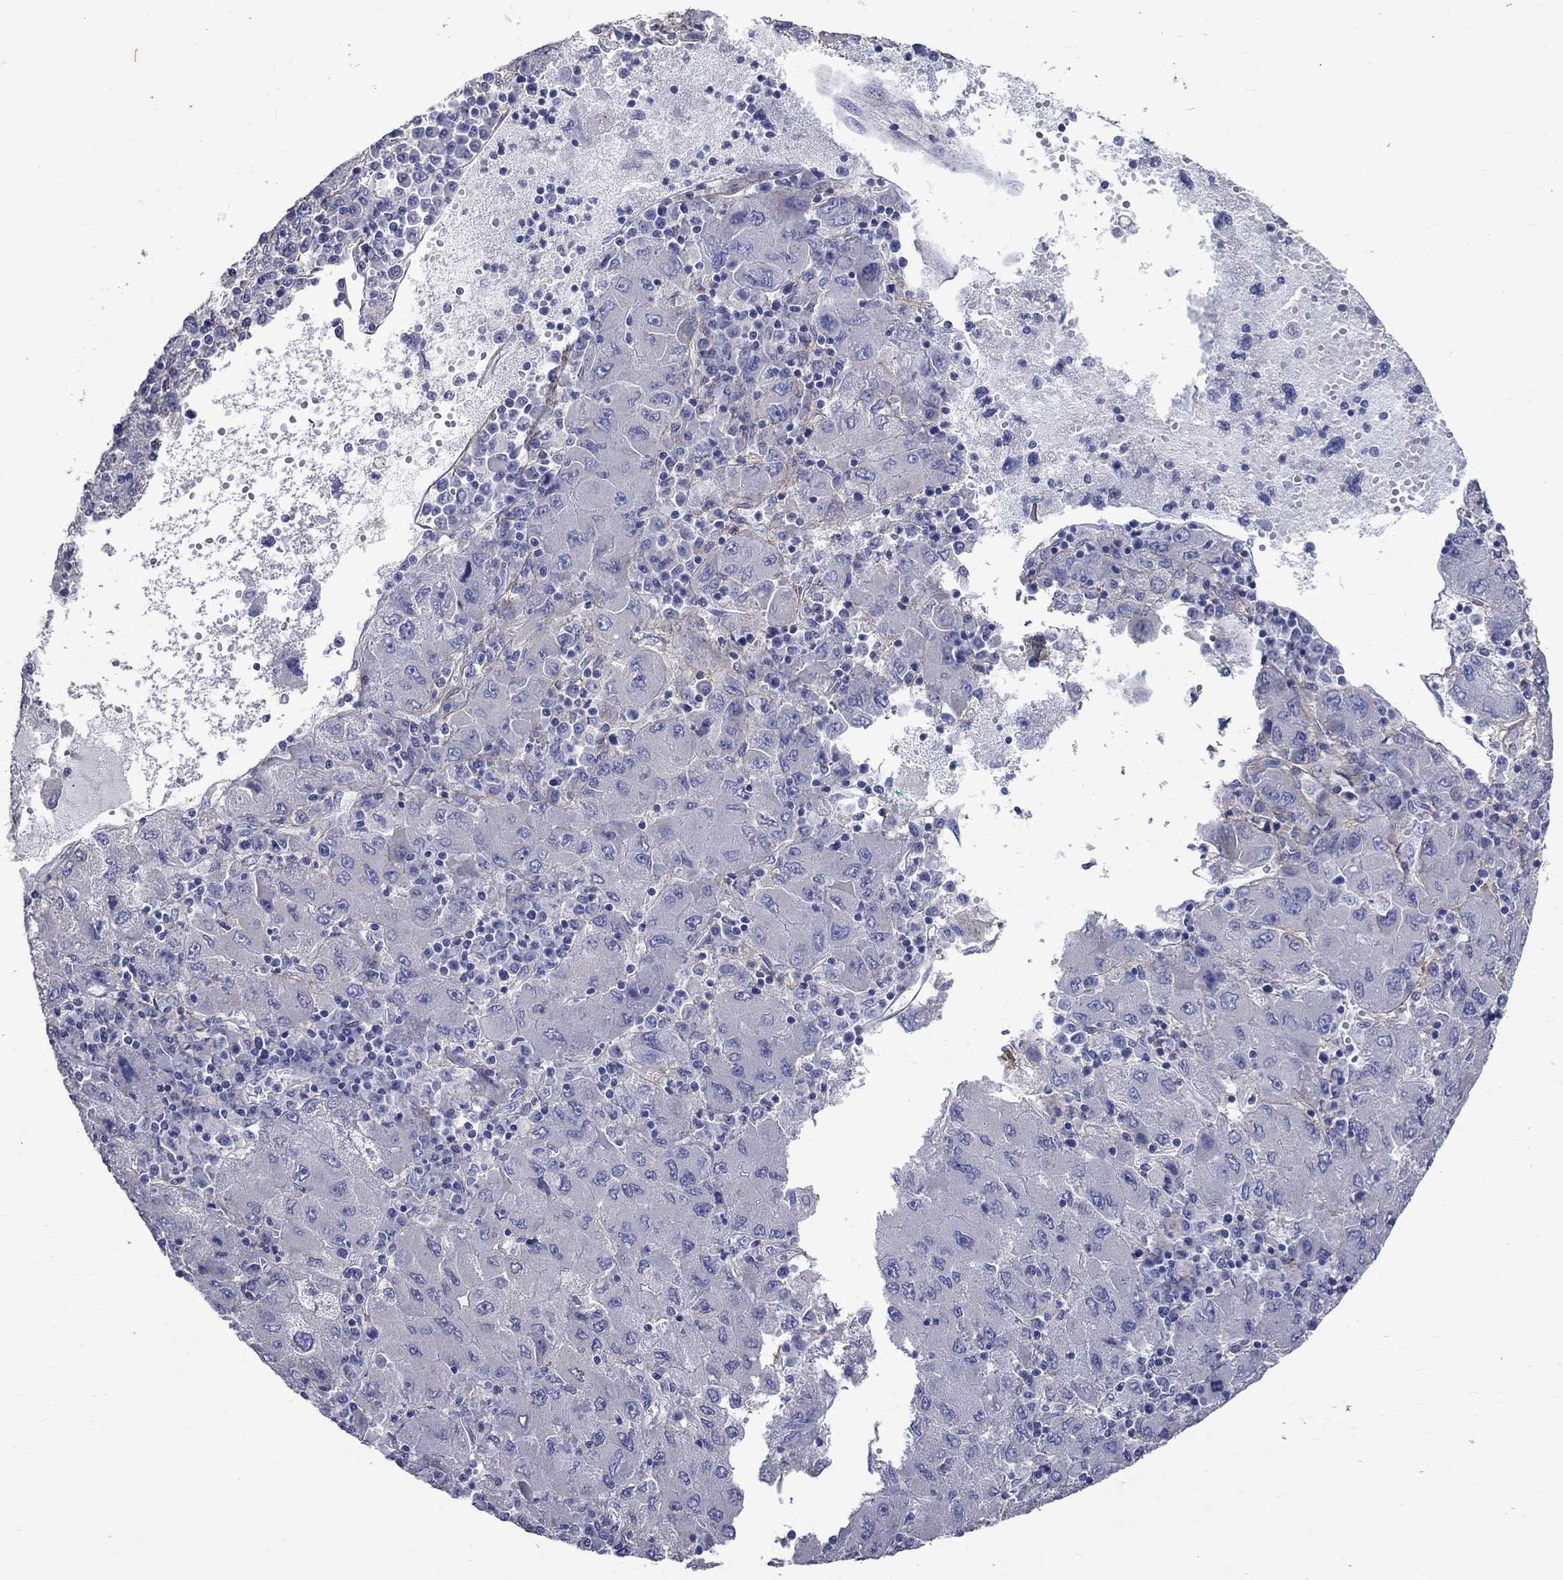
{"staining": {"intensity": "negative", "quantity": "none", "location": "none"}, "tissue": "liver cancer", "cell_type": "Tumor cells", "image_type": "cancer", "snomed": [{"axis": "morphology", "description": "Carcinoma, Hepatocellular, NOS"}, {"axis": "topography", "description": "Liver"}], "caption": "Tumor cells are negative for brown protein staining in hepatocellular carcinoma (liver).", "gene": "ANXA10", "patient": {"sex": "male", "age": 75}}